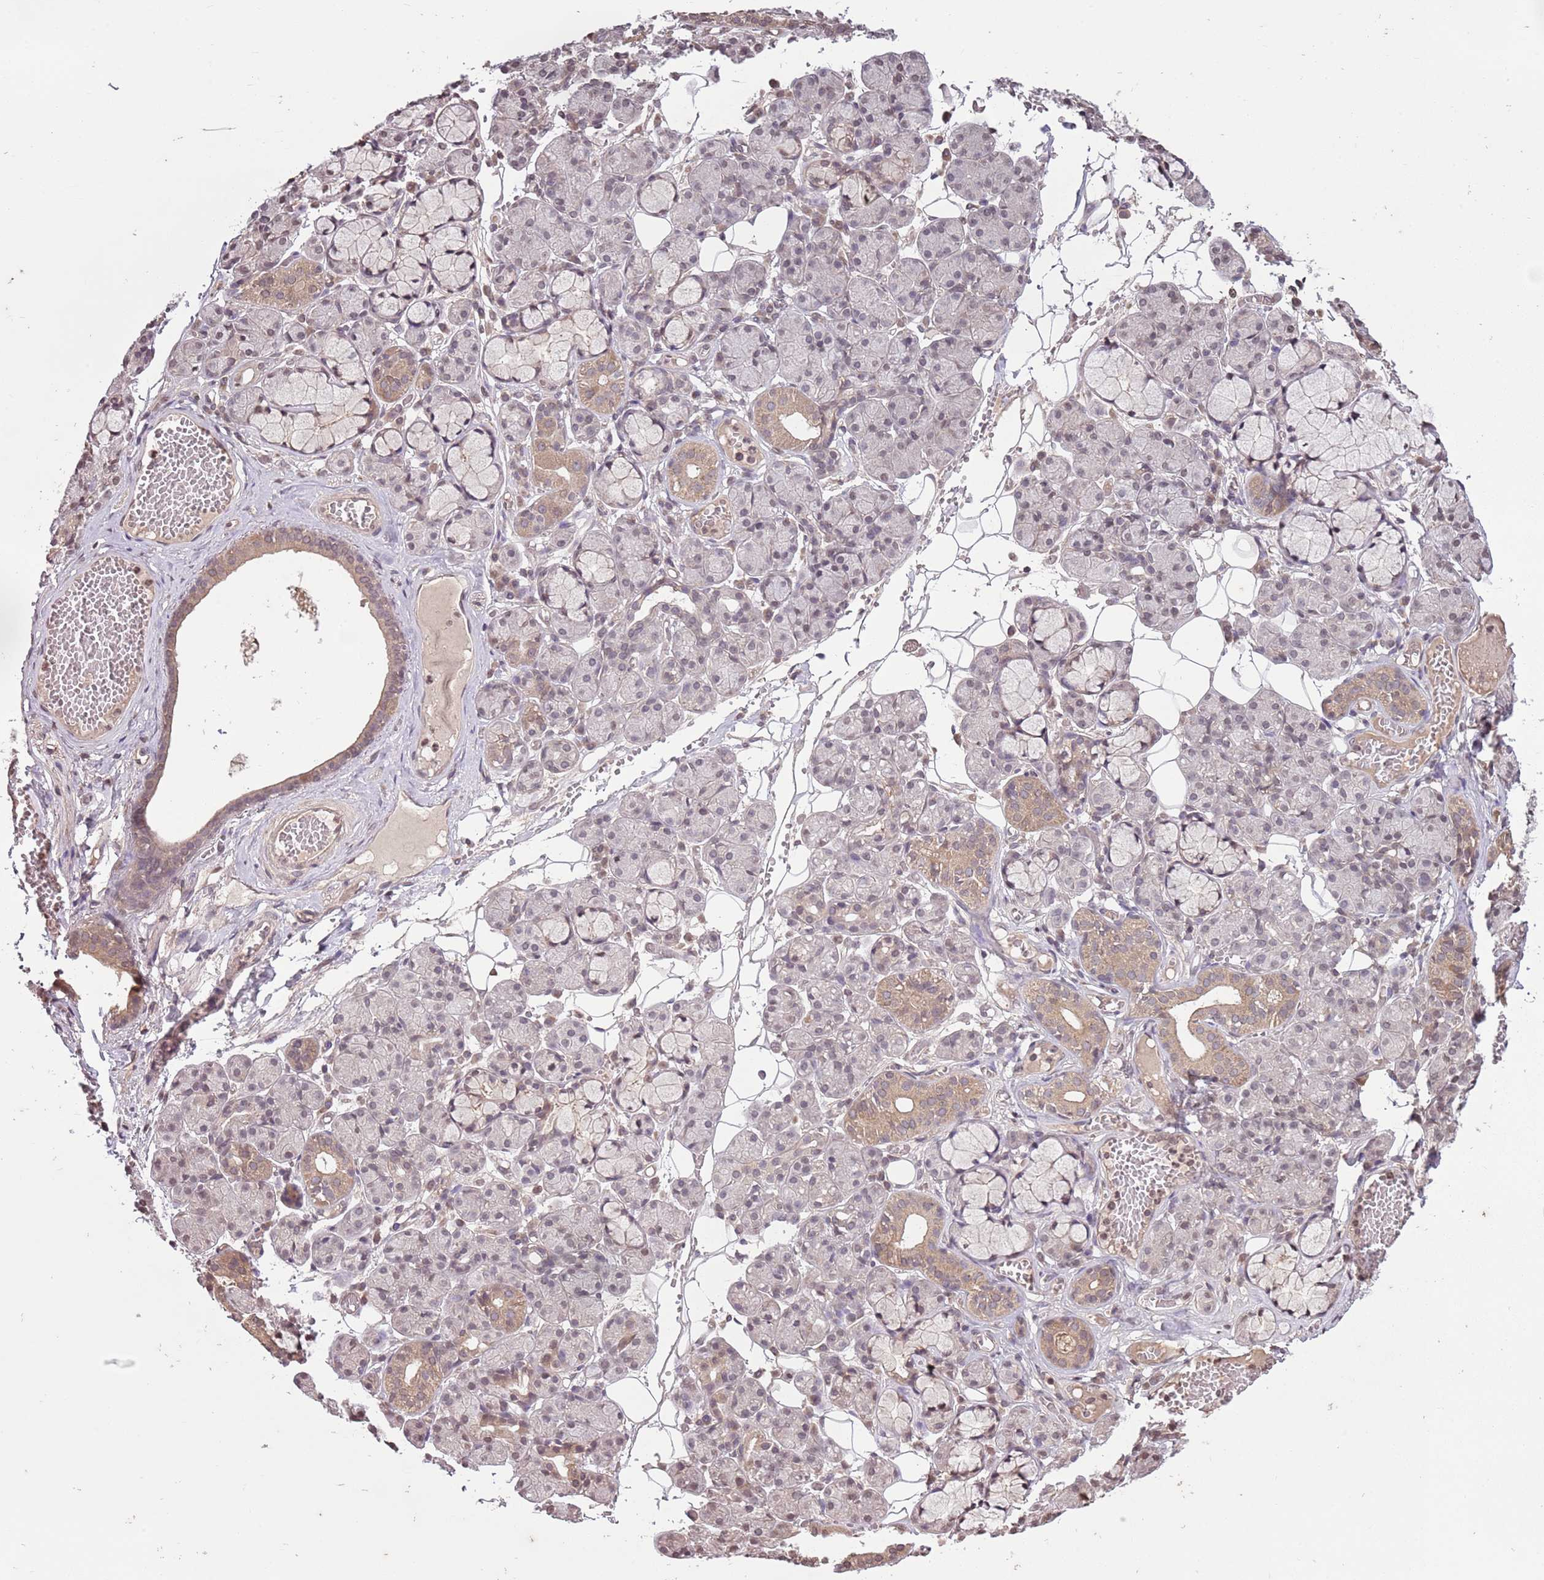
{"staining": {"intensity": "moderate", "quantity": "<25%", "location": "cytoplasmic/membranous,nuclear"}, "tissue": "salivary gland", "cell_type": "Glandular cells", "image_type": "normal", "snomed": [{"axis": "morphology", "description": "Normal tissue, NOS"}, {"axis": "topography", "description": "Salivary gland"}], "caption": "This photomicrograph shows immunohistochemistry staining of unremarkable salivary gland, with low moderate cytoplasmic/membranous,nuclear expression in approximately <25% of glandular cells.", "gene": "CAPN9", "patient": {"sex": "male", "age": 63}}